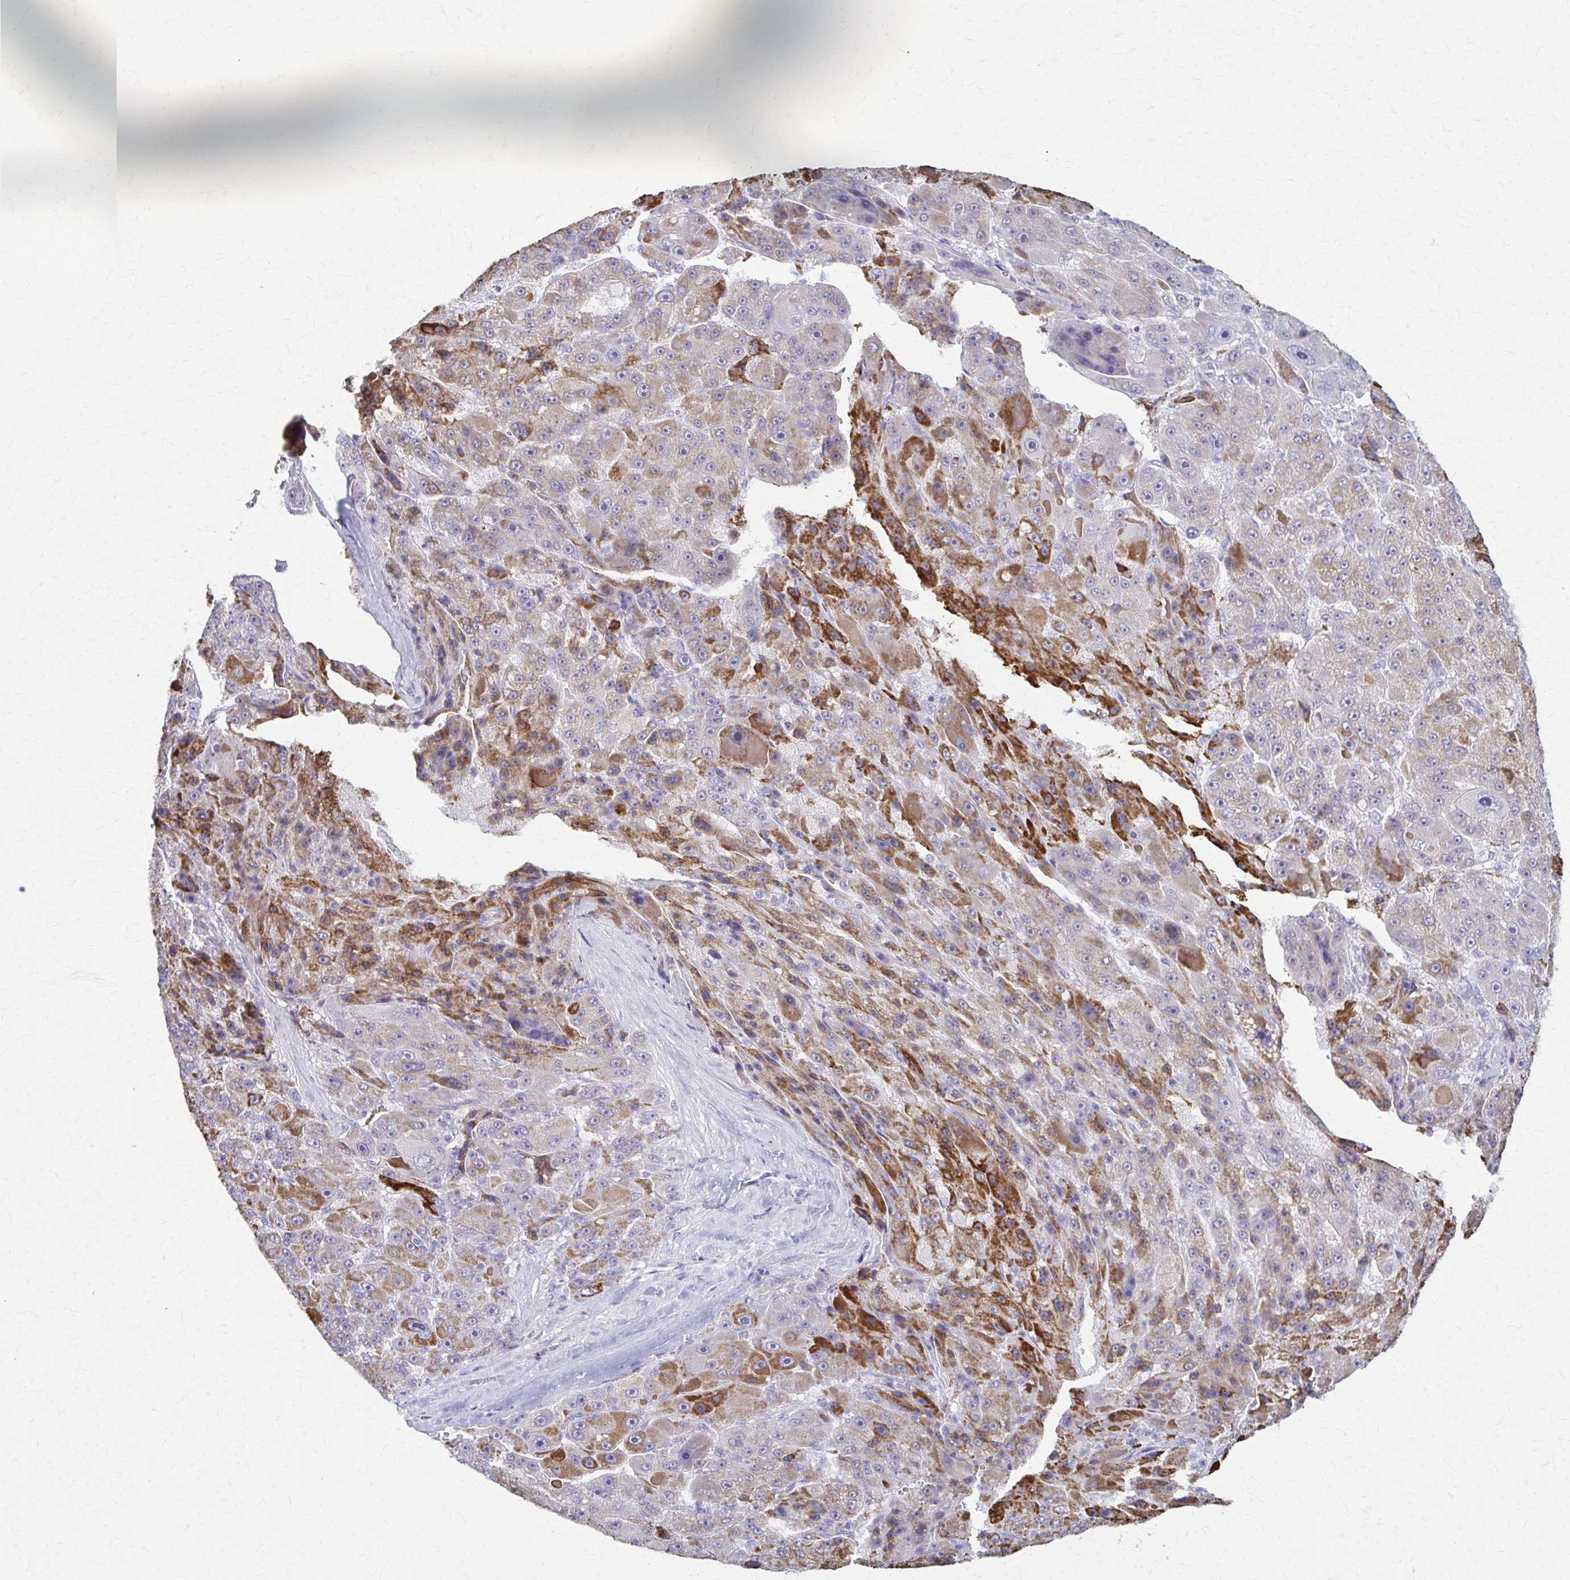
{"staining": {"intensity": "moderate", "quantity": "25%-75%", "location": "cytoplasmic/membranous"}, "tissue": "liver cancer", "cell_type": "Tumor cells", "image_type": "cancer", "snomed": [{"axis": "morphology", "description": "Carcinoma, Hepatocellular, NOS"}, {"axis": "topography", "description": "Liver"}], "caption": "A medium amount of moderate cytoplasmic/membranous staining is present in about 25%-75% of tumor cells in liver hepatocellular carcinoma tissue.", "gene": "RHOBTB2", "patient": {"sex": "male", "age": 76}}